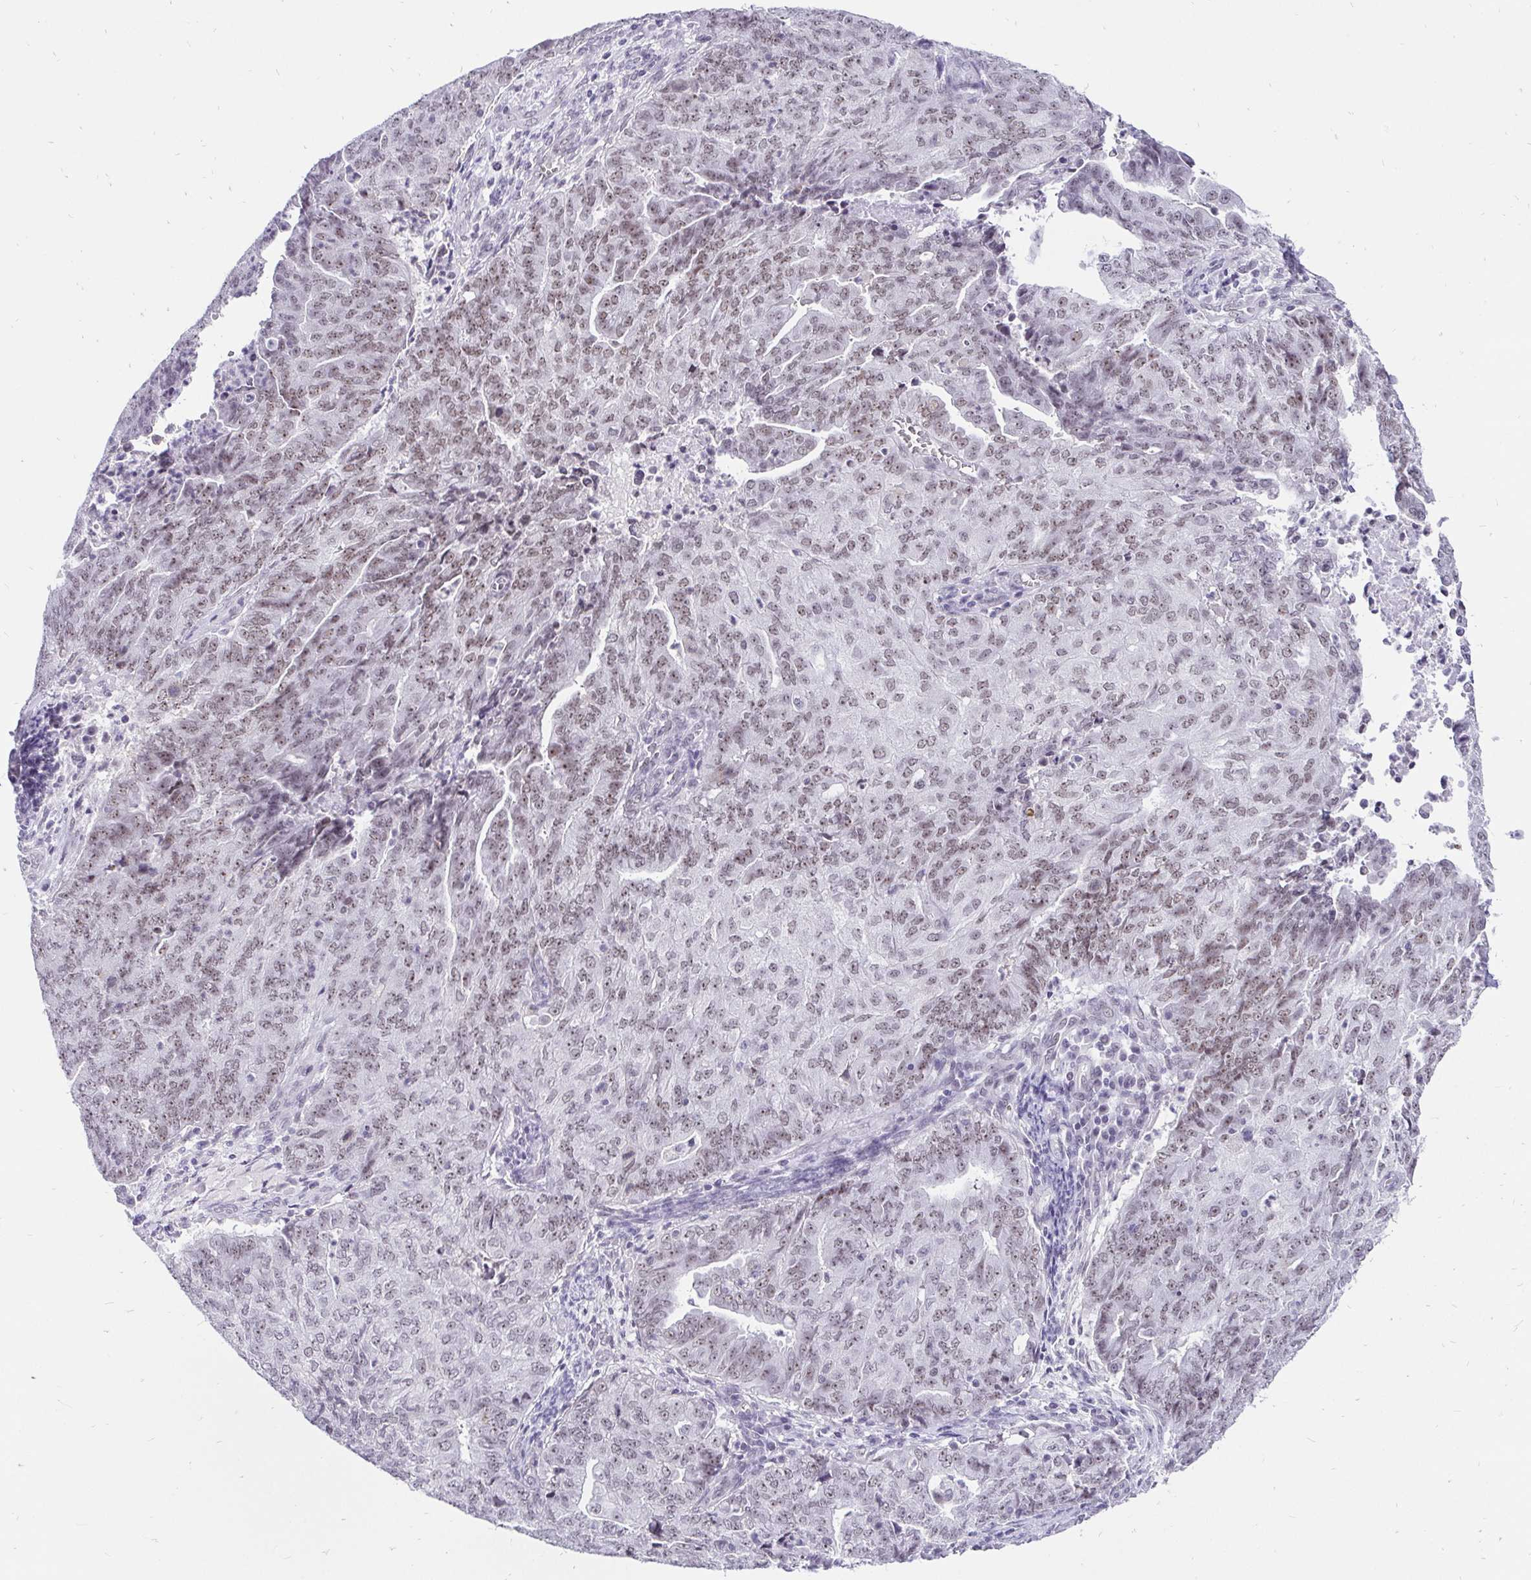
{"staining": {"intensity": "weak", "quantity": ">75%", "location": "nuclear"}, "tissue": "endometrial cancer", "cell_type": "Tumor cells", "image_type": "cancer", "snomed": [{"axis": "morphology", "description": "Adenocarcinoma, NOS"}, {"axis": "topography", "description": "Endometrium"}], "caption": "IHC of adenocarcinoma (endometrial) demonstrates low levels of weak nuclear positivity in approximately >75% of tumor cells.", "gene": "ZNF860", "patient": {"sex": "female", "age": 82}}